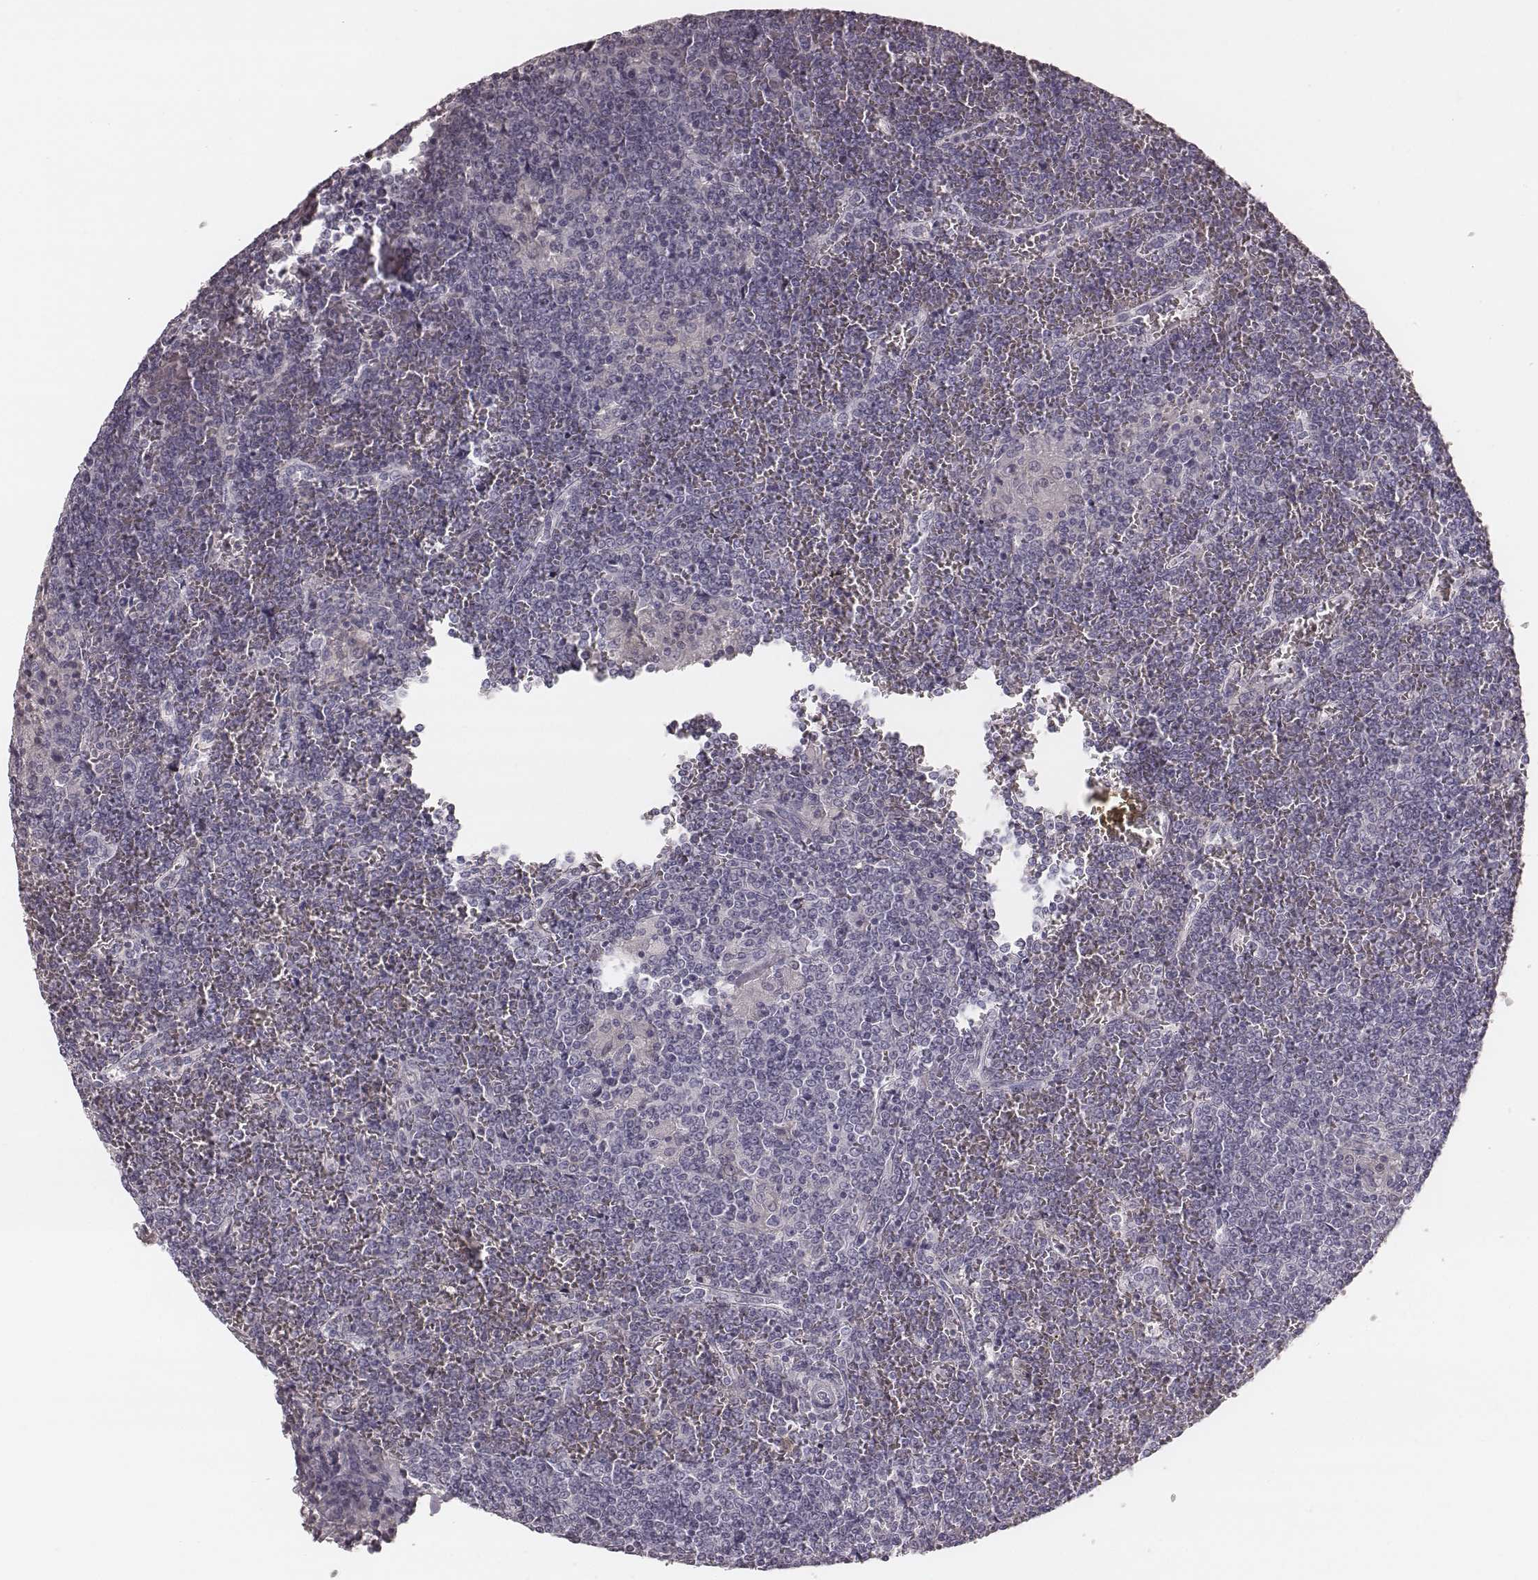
{"staining": {"intensity": "negative", "quantity": "none", "location": "none"}, "tissue": "lymphoma", "cell_type": "Tumor cells", "image_type": "cancer", "snomed": [{"axis": "morphology", "description": "Malignant lymphoma, non-Hodgkin's type, Low grade"}, {"axis": "topography", "description": "Spleen"}], "caption": "Immunohistochemistry (IHC) of human low-grade malignant lymphoma, non-Hodgkin's type displays no expression in tumor cells.", "gene": "SMIM24", "patient": {"sex": "female", "age": 19}}